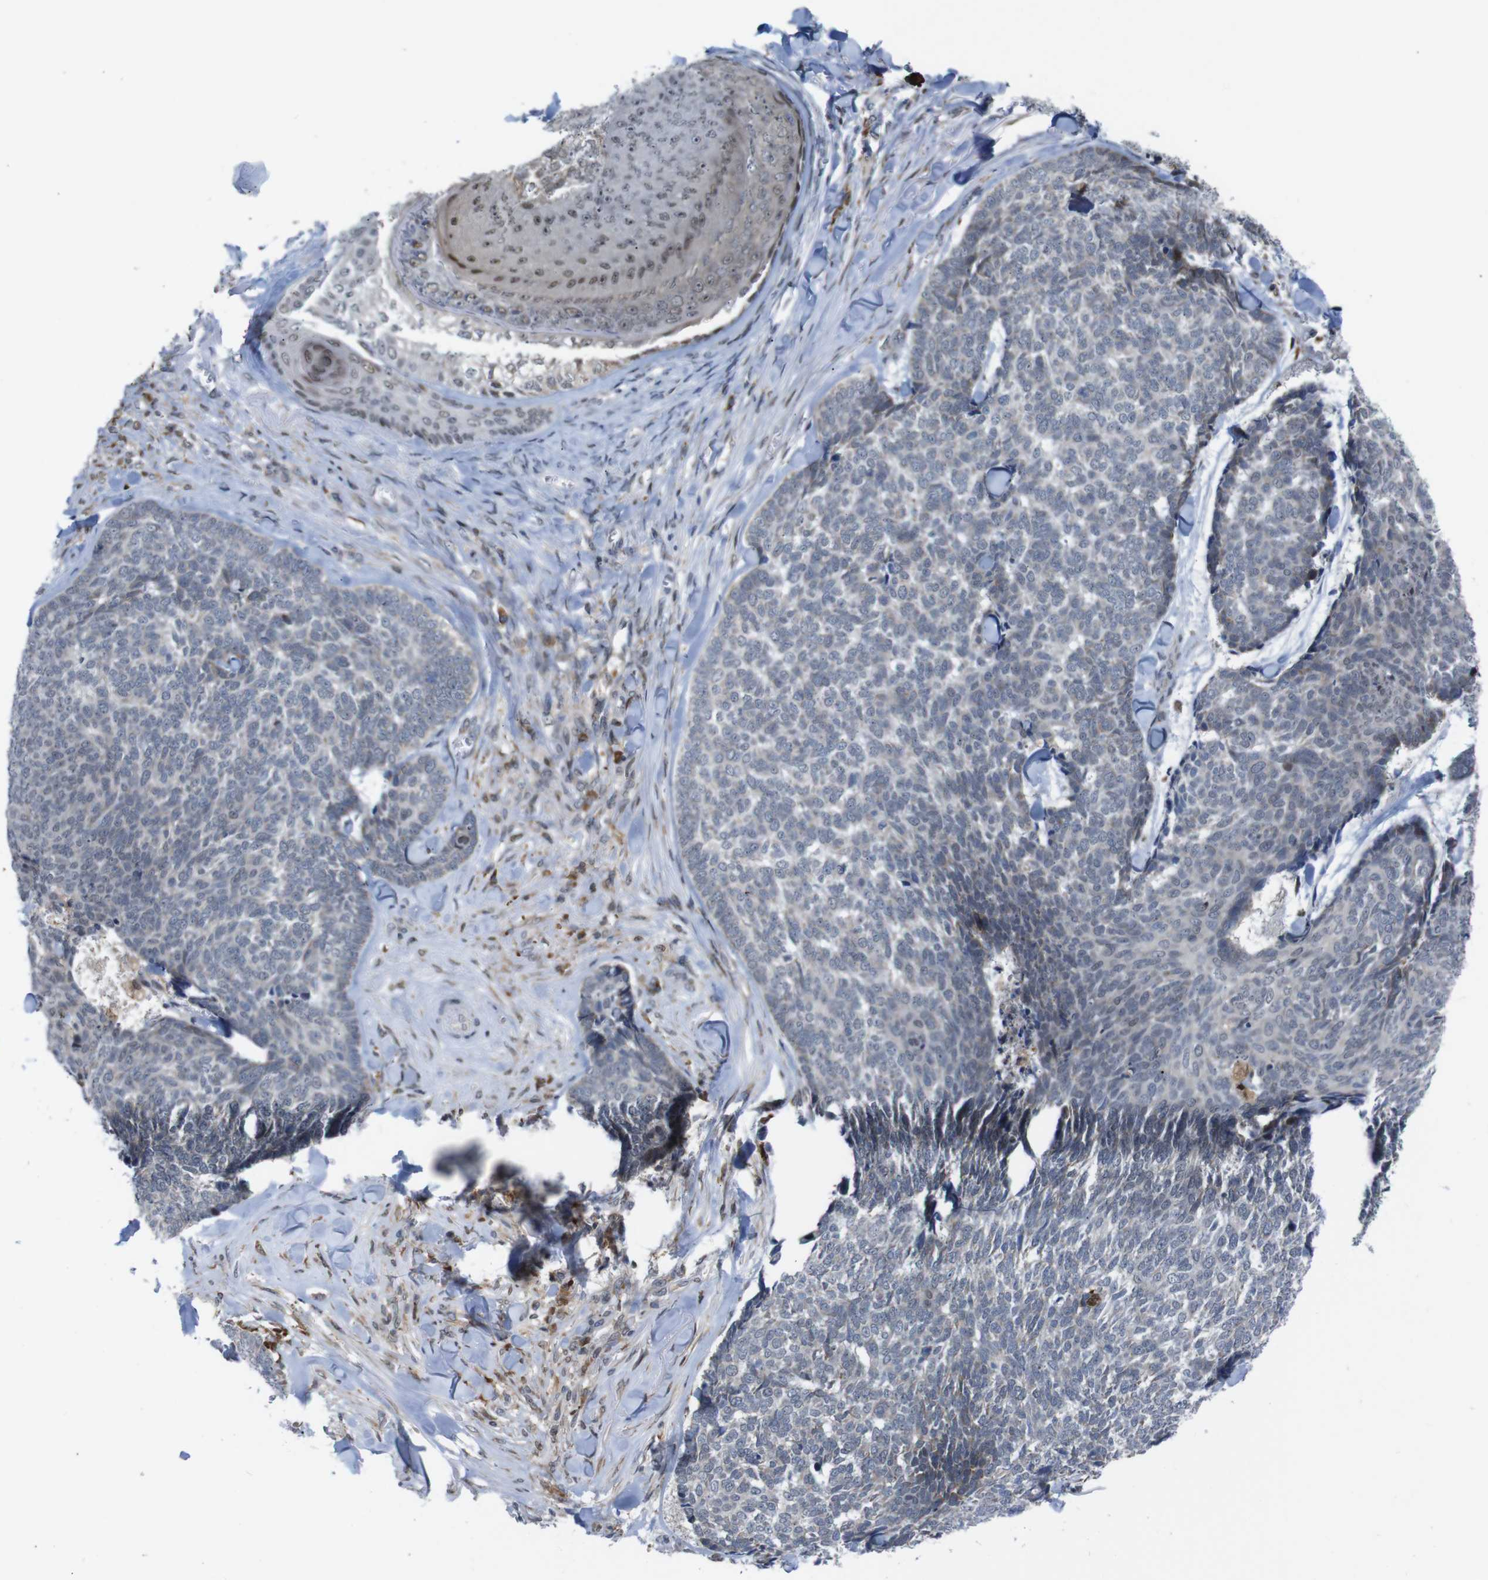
{"staining": {"intensity": "negative", "quantity": "none", "location": "none"}, "tissue": "skin cancer", "cell_type": "Tumor cells", "image_type": "cancer", "snomed": [{"axis": "morphology", "description": "Basal cell carcinoma"}, {"axis": "topography", "description": "Skin"}], "caption": "This is a image of immunohistochemistry (IHC) staining of skin cancer, which shows no positivity in tumor cells.", "gene": "PTPN1", "patient": {"sex": "male", "age": 84}}